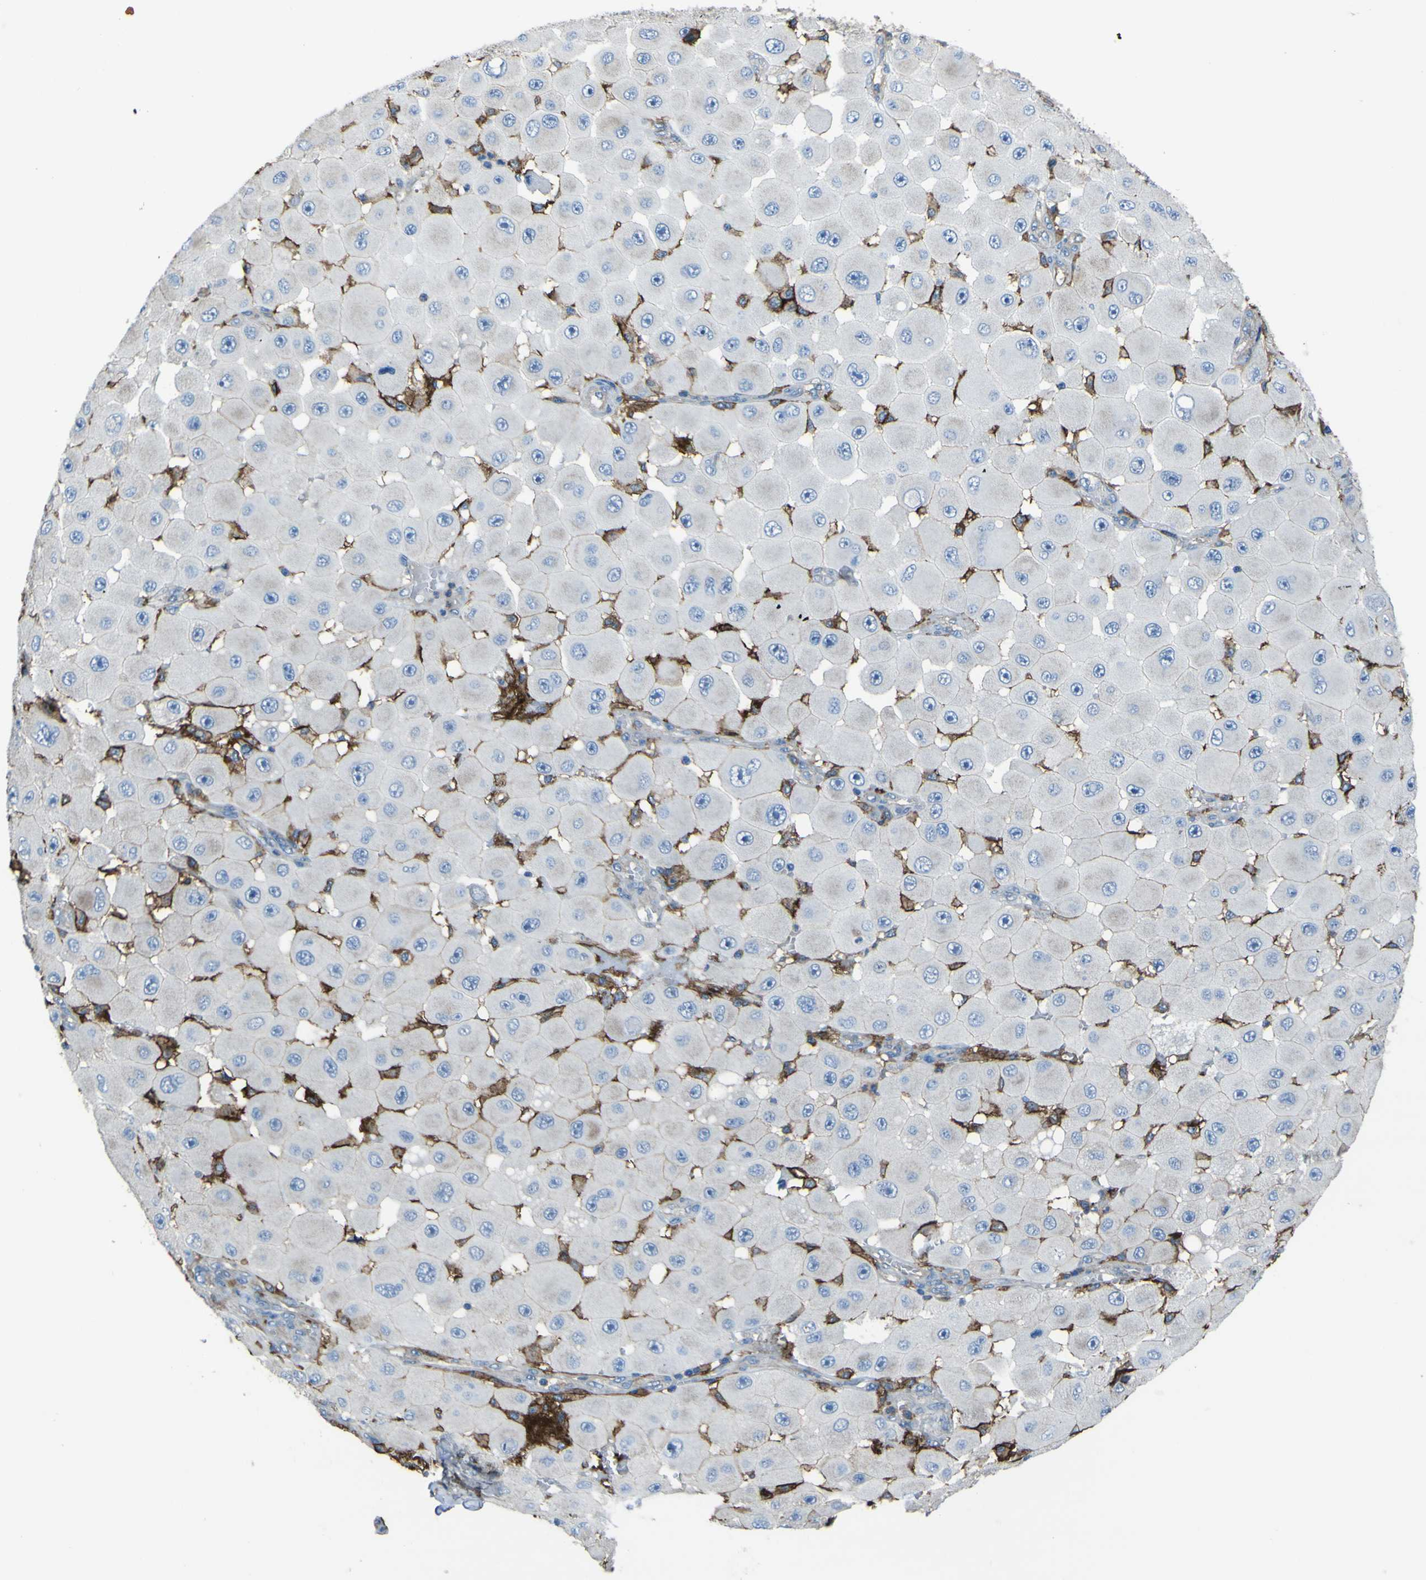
{"staining": {"intensity": "negative", "quantity": "none", "location": "none"}, "tissue": "melanoma", "cell_type": "Tumor cells", "image_type": "cancer", "snomed": [{"axis": "morphology", "description": "Malignant melanoma, NOS"}, {"axis": "topography", "description": "Skin"}], "caption": "Micrograph shows no significant protein expression in tumor cells of melanoma.", "gene": "LAIR1", "patient": {"sex": "female", "age": 81}}